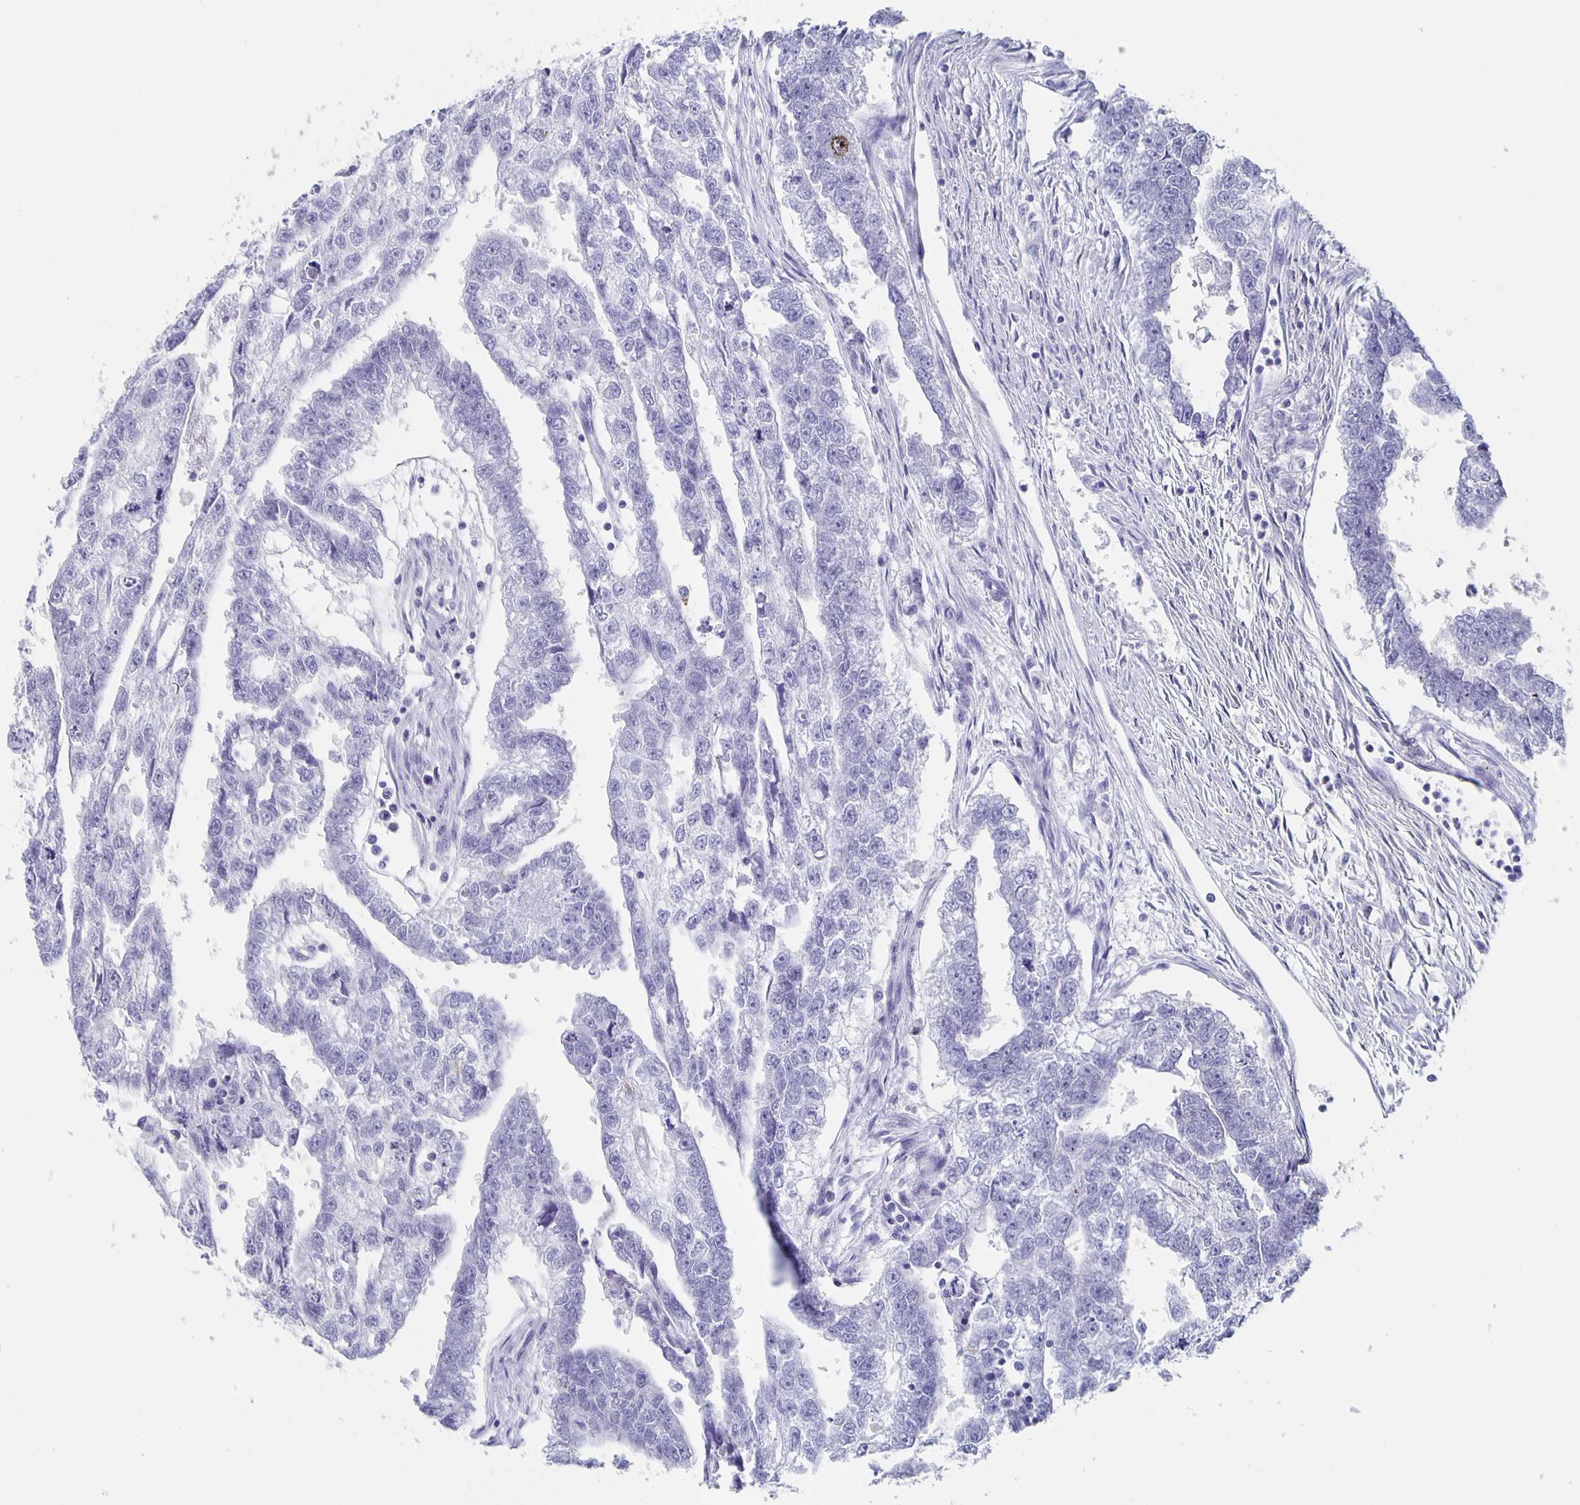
{"staining": {"intensity": "negative", "quantity": "none", "location": "none"}, "tissue": "testis cancer", "cell_type": "Tumor cells", "image_type": "cancer", "snomed": [{"axis": "morphology", "description": "Carcinoma, Embryonal, NOS"}, {"axis": "morphology", "description": "Teratoma, malignant, NOS"}, {"axis": "topography", "description": "Testis"}], "caption": "Immunohistochemical staining of human embryonal carcinoma (testis) exhibits no significant staining in tumor cells.", "gene": "SLC34A2", "patient": {"sex": "male", "age": 44}}